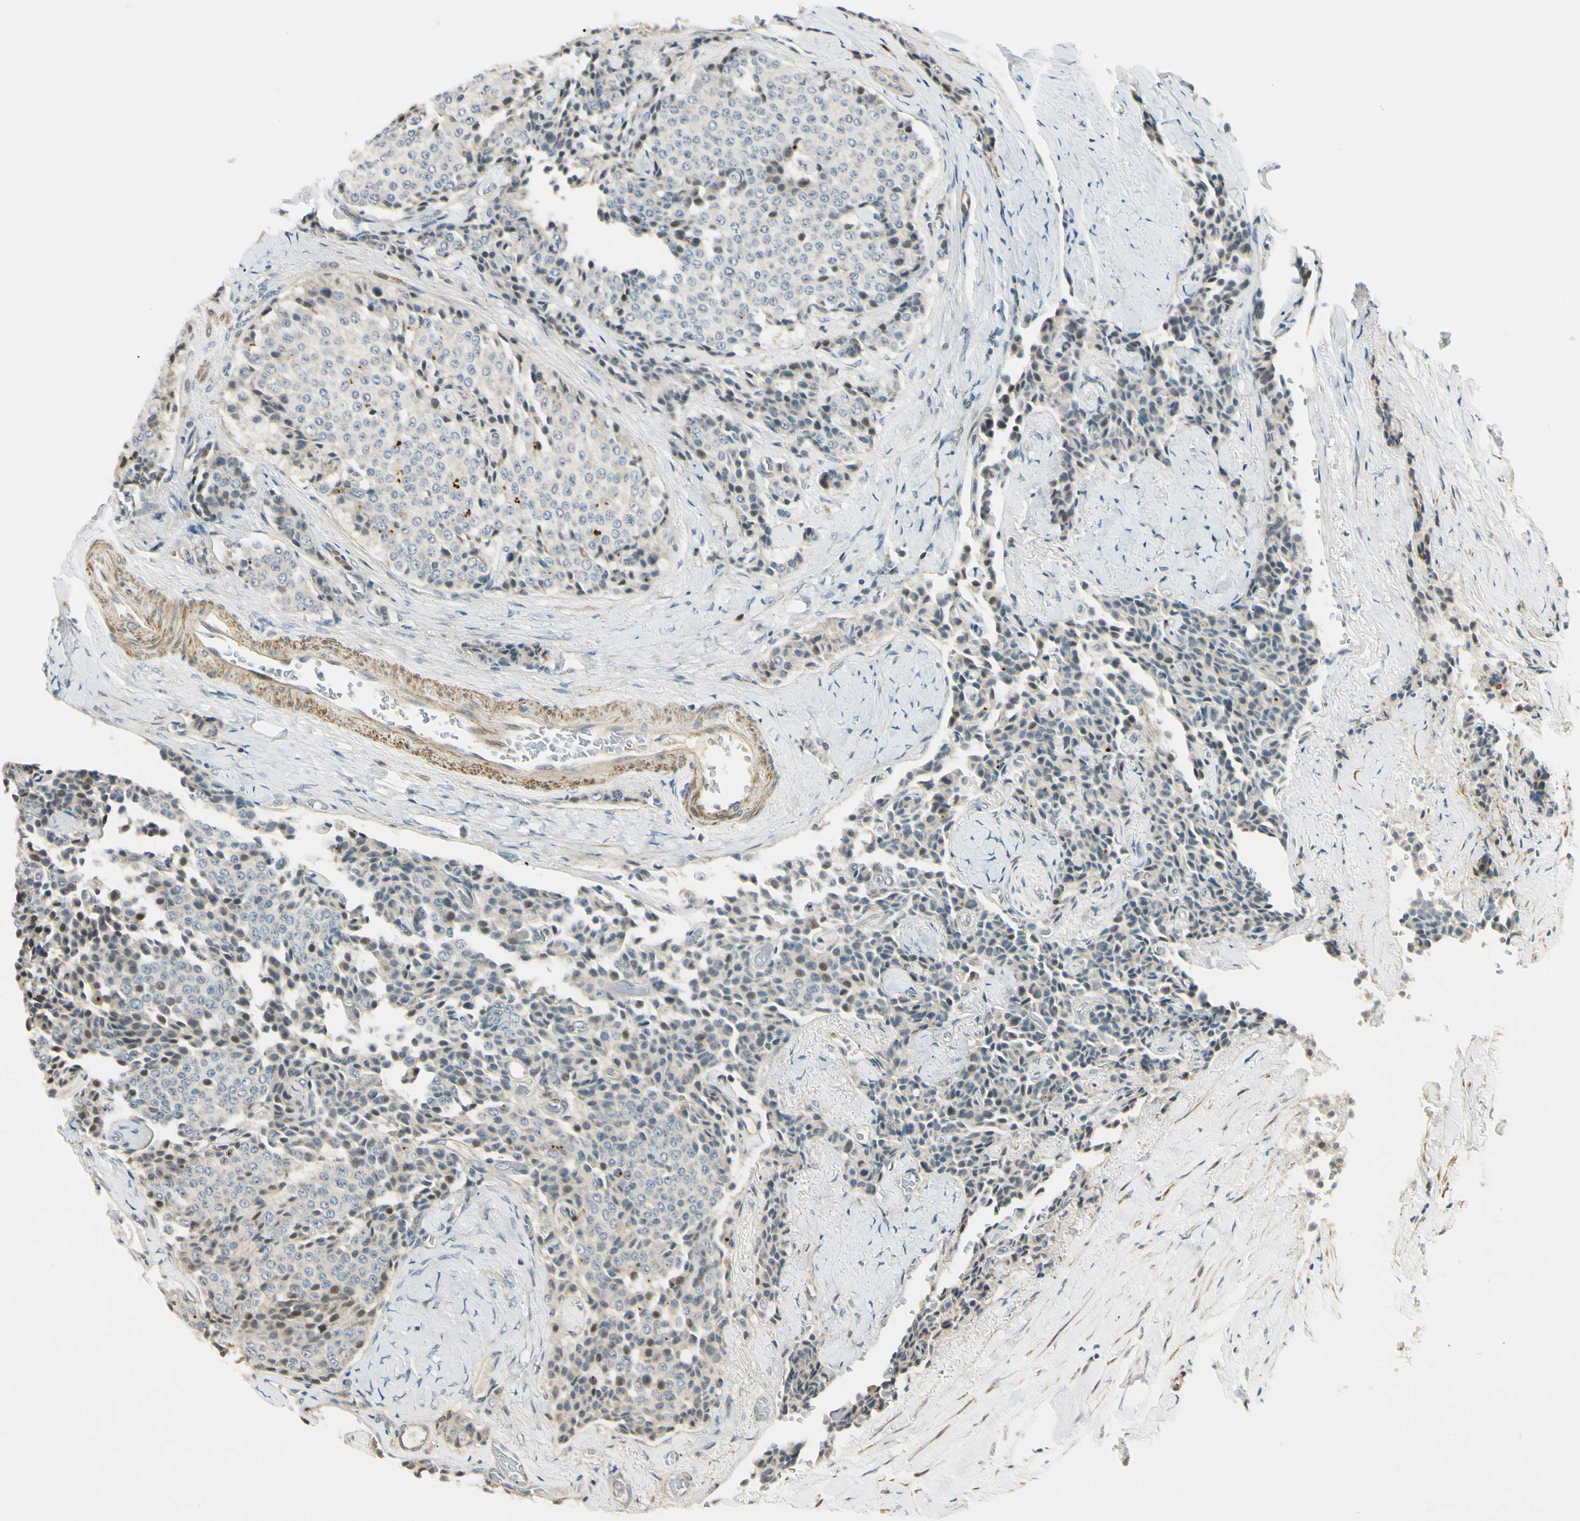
{"staining": {"intensity": "weak", "quantity": "<25%", "location": "cytoplasmic/membranous"}, "tissue": "carcinoid", "cell_type": "Tumor cells", "image_type": "cancer", "snomed": [{"axis": "morphology", "description": "Carcinoid, malignant, NOS"}, {"axis": "topography", "description": "Colon"}], "caption": "Immunohistochemical staining of human malignant carcinoid displays no significant staining in tumor cells. (DAB (3,3'-diaminobenzidine) immunohistochemistry, high magnification).", "gene": "P4HA3", "patient": {"sex": "female", "age": 61}}